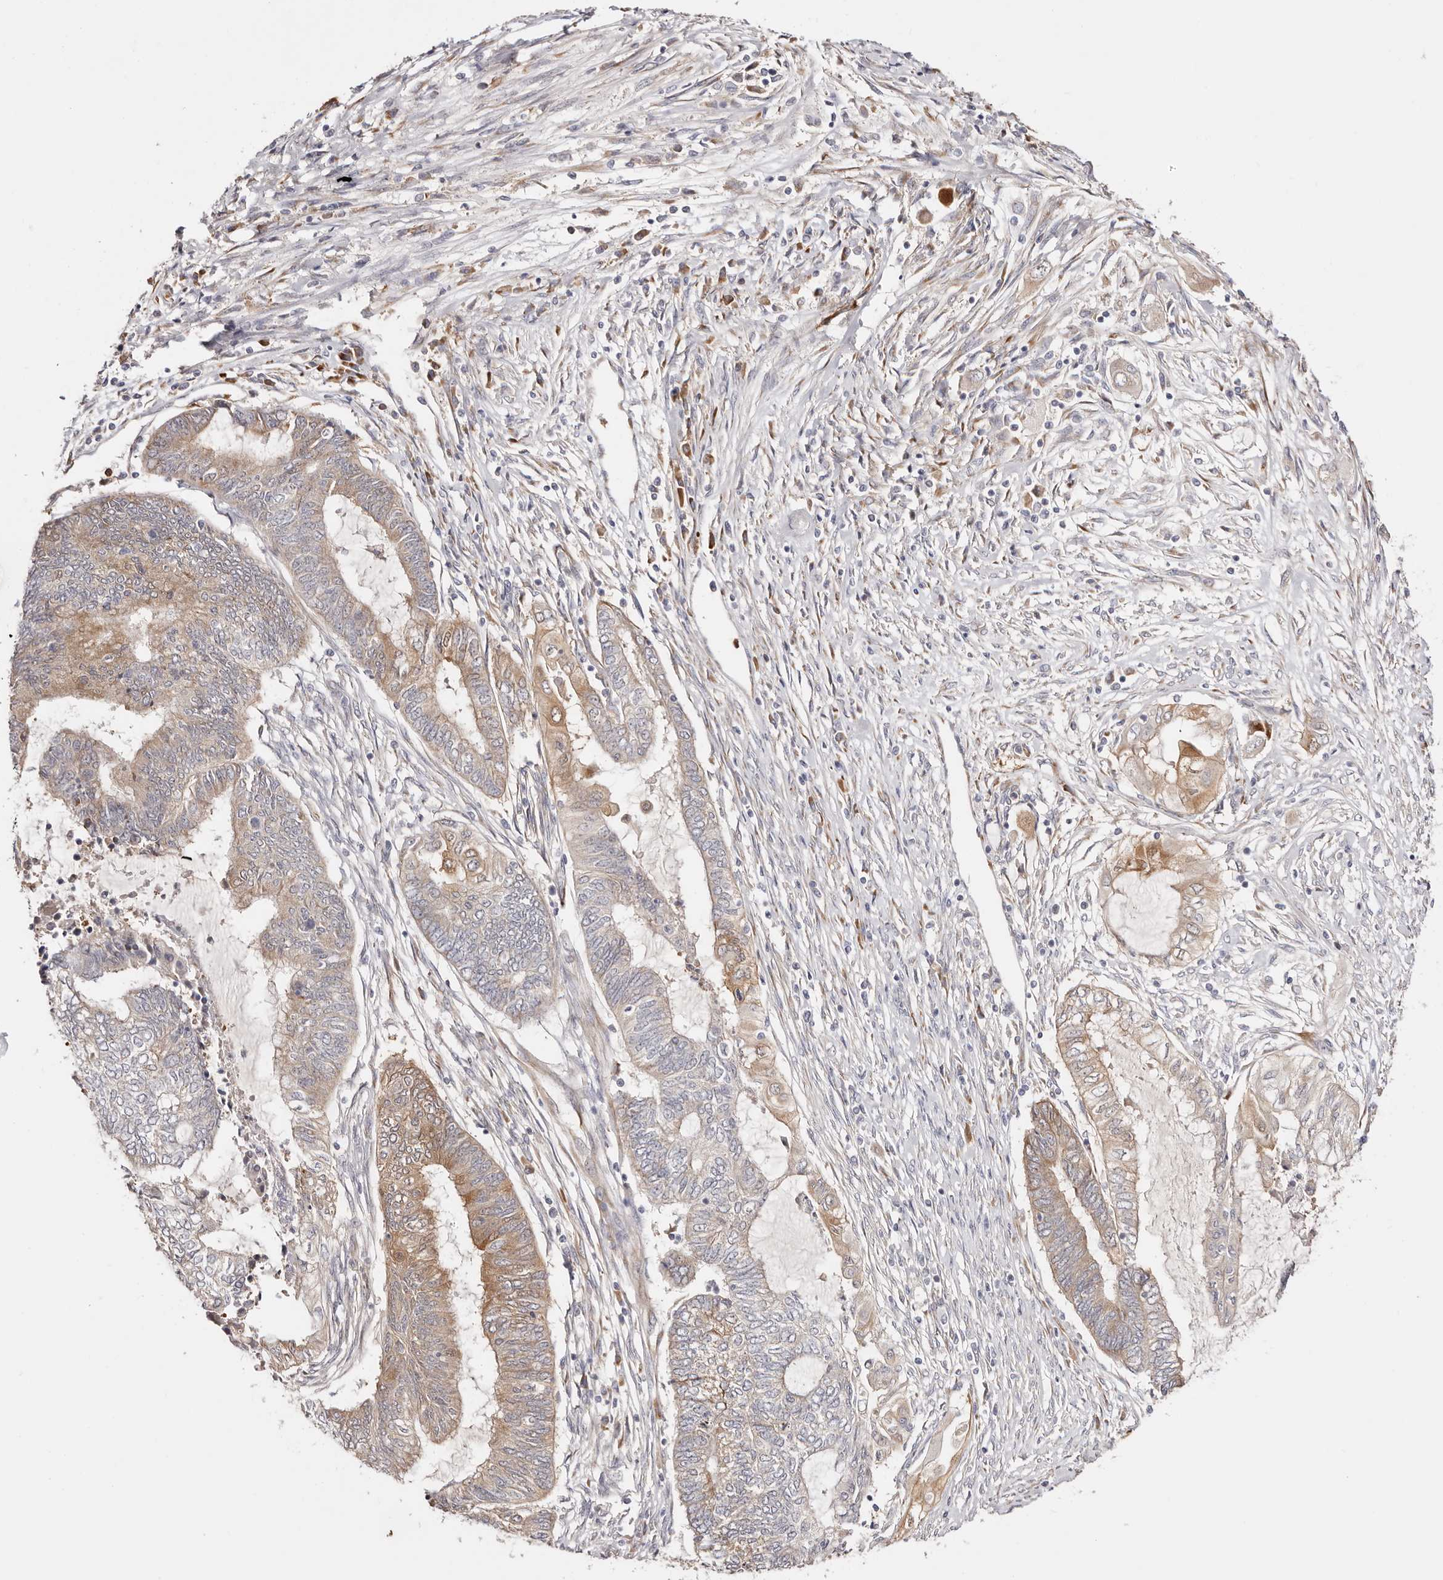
{"staining": {"intensity": "moderate", "quantity": "25%-75%", "location": "cytoplasmic/membranous"}, "tissue": "endometrial cancer", "cell_type": "Tumor cells", "image_type": "cancer", "snomed": [{"axis": "morphology", "description": "Adenocarcinoma, NOS"}, {"axis": "topography", "description": "Uterus"}, {"axis": "topography", "description": "Endometrium"}], "caption": "An image of human endometrial adenocarcinoma stained for a protein exhibits moderate cytoplasmic/membranous brown staining in tumor cells.", "gene": "BCL2L15", "patient": {"sex": "female", "age": 70}}